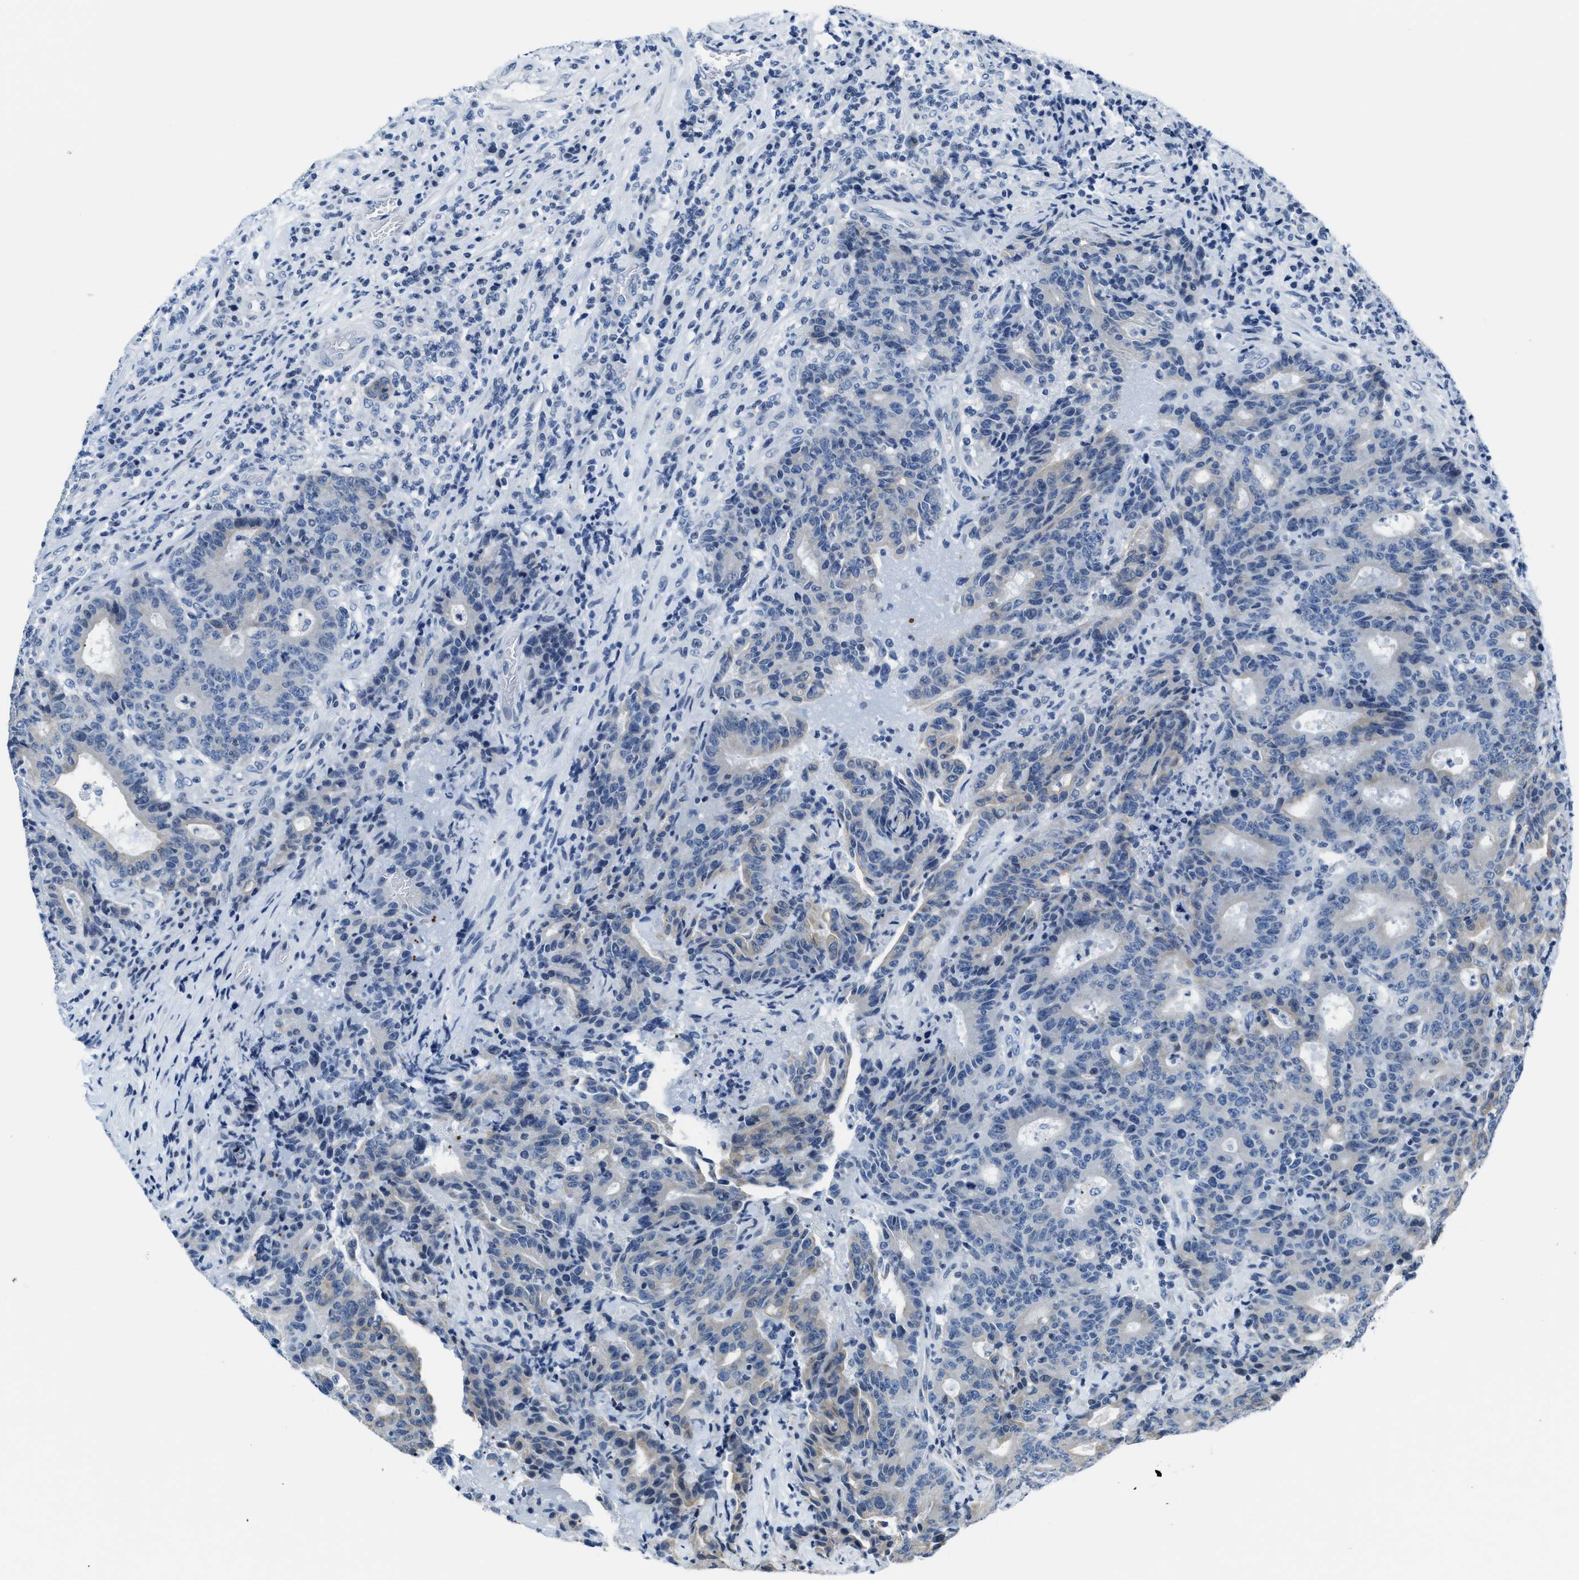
{"staining": {"intensity": "negative", "quantity": "none", "location": "none"}, "tissue": "colorectal cancer", "cell_type": "Tumor cells", "image_type": "cancer", "snomed": [{"axis": "morphology", "description": "Adenocarcinoma, NOS"}, {"axis": "topography", "description": "Colon"}], "caption": "Adenocarcinoma (colorectal) was stained to show a protein in brown. There is no significant expression in tumor cells.", "gene": "ASZ1", "patient": {"sex": "female", "age": 75}}